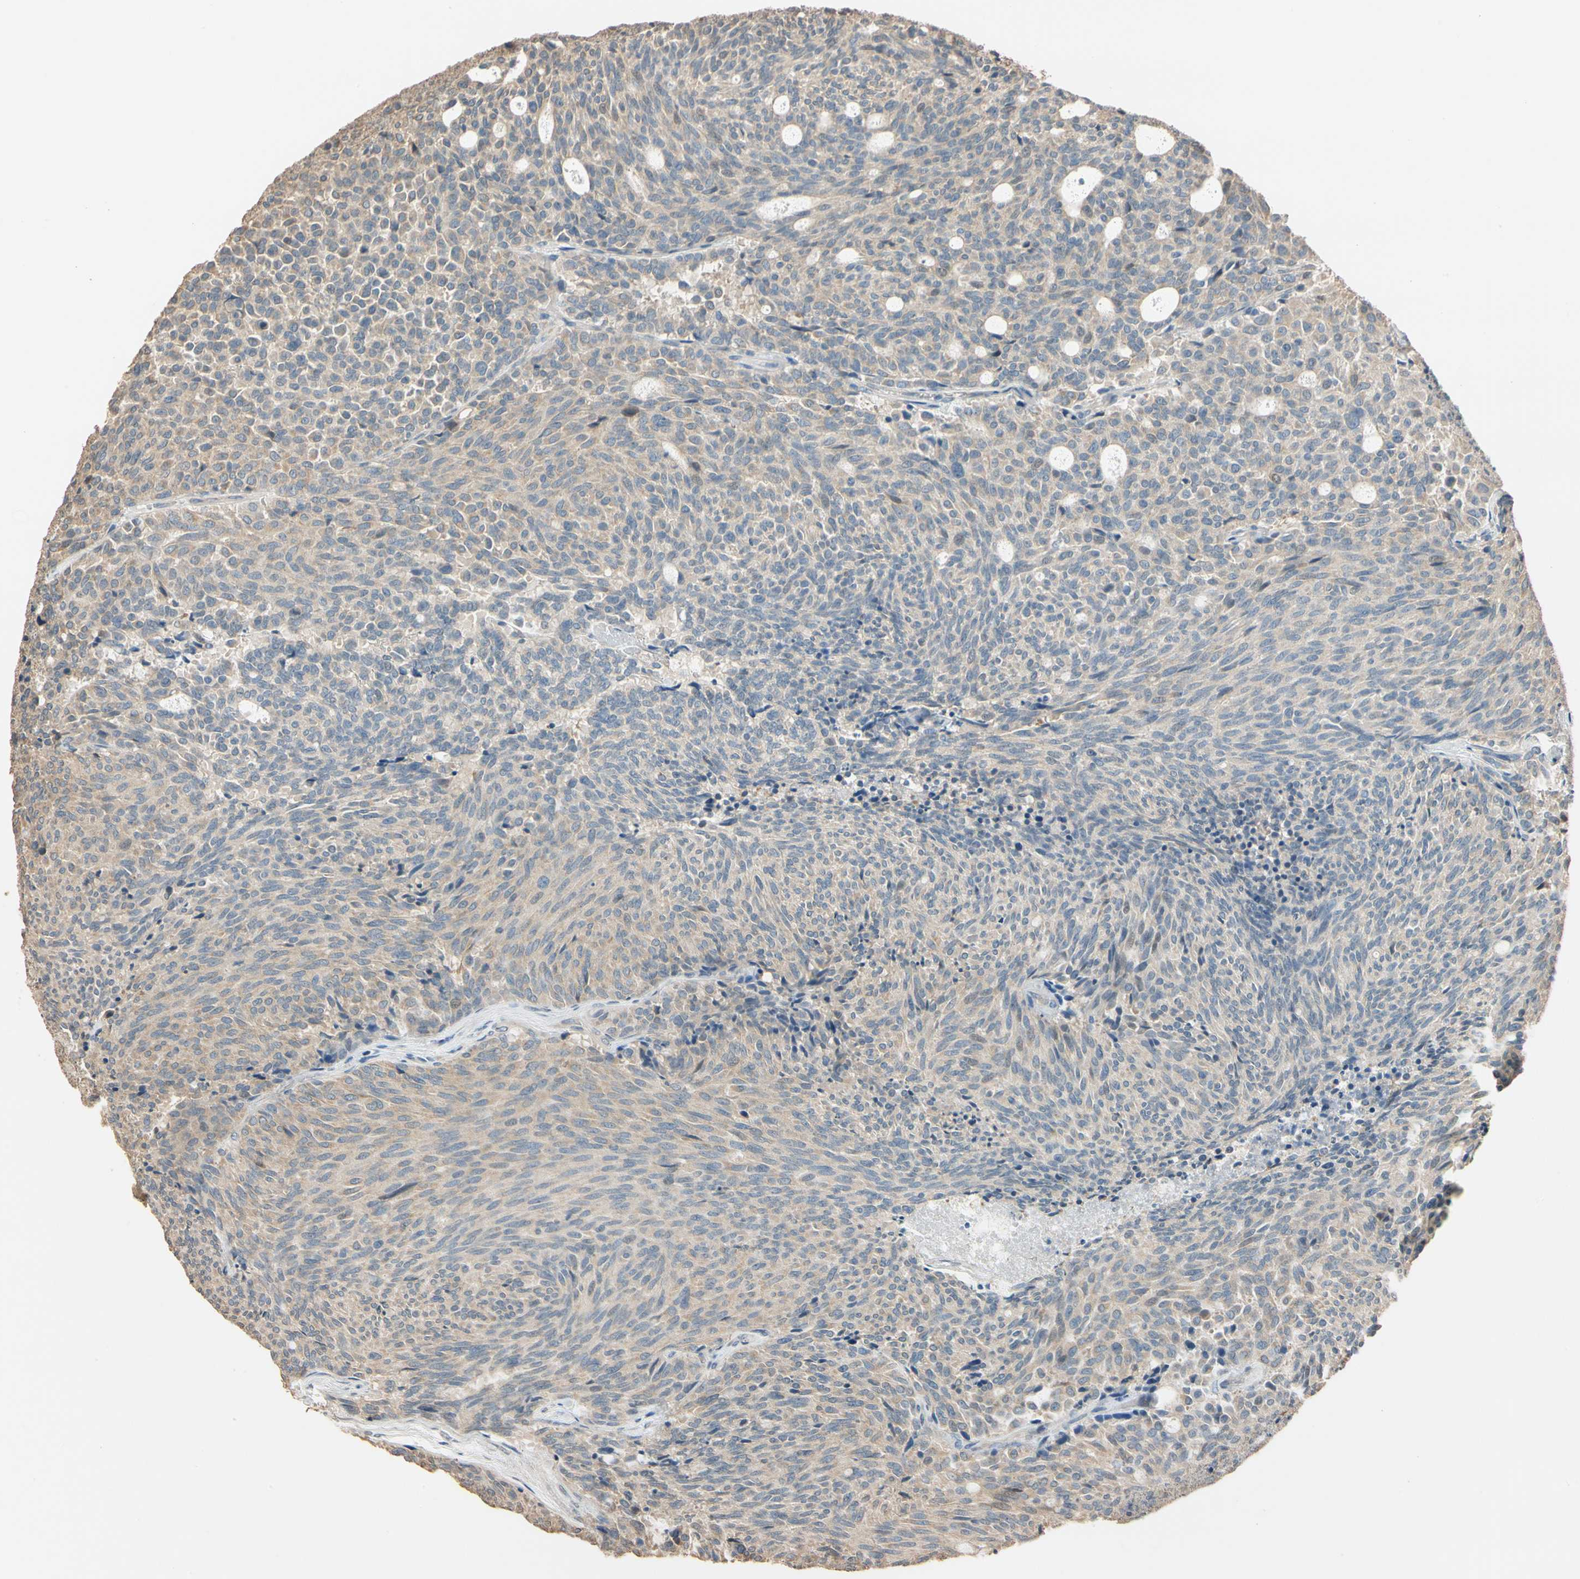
{"staining": {"intensity": "weak", "quantity": ">75%", "location": "cytoplasmic/membranous"}, "tissue": "carcinoid", "cell_type": "Tumor cells", "image_type": "cancer", "snomed": [{"axis": "morphology", "description": "Carcinoid, malignant, NOS"}, {"axis": "topography", "description": "Pancreas"}], "caption": "Immunohistochemical staining of human malignant carcinoid displays low levels of weak cytoplasmic/membranous protein positivity in about >75% of tumor cells. The protein is stained brown, and the nuclei are stained in blue (DAB (3,3'-diaminobenzidine) IHC with brightfield microscopy, high magnification).", "gene": "MAP3K7", "patient": {"sex": "female", "age": 54}}